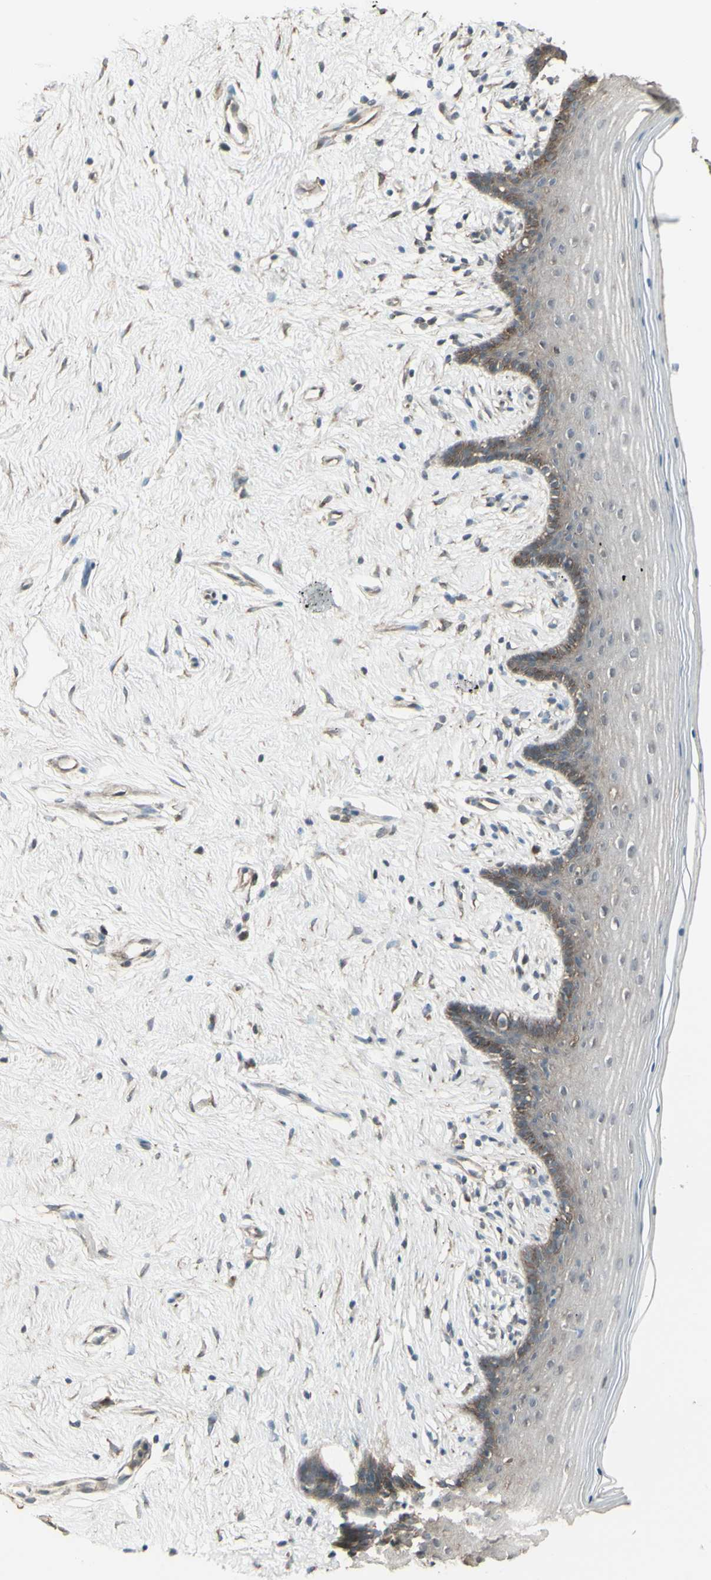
{"staining": {"intensity": "moderate", "quantity": "<25%", "location": "cytoplasmic/membranous"}, "tissue": "vagina", "cell_type": "Squamous epithelial cells", "image_type": "normal", "snomed": [{"axis": "morphology", "description": "Normal tissue, NOS"}, {"axis": "topography", "description": "Vagina"}], "caption": "The photomicrograph reveals staining of normal vagina, revealing moderate cytoplasmic/membranous protein staining (brown color) within squamous epithelial cells.", "gene": "ENSG00000285526", "patient": {"sex": "female", "age": 44}}